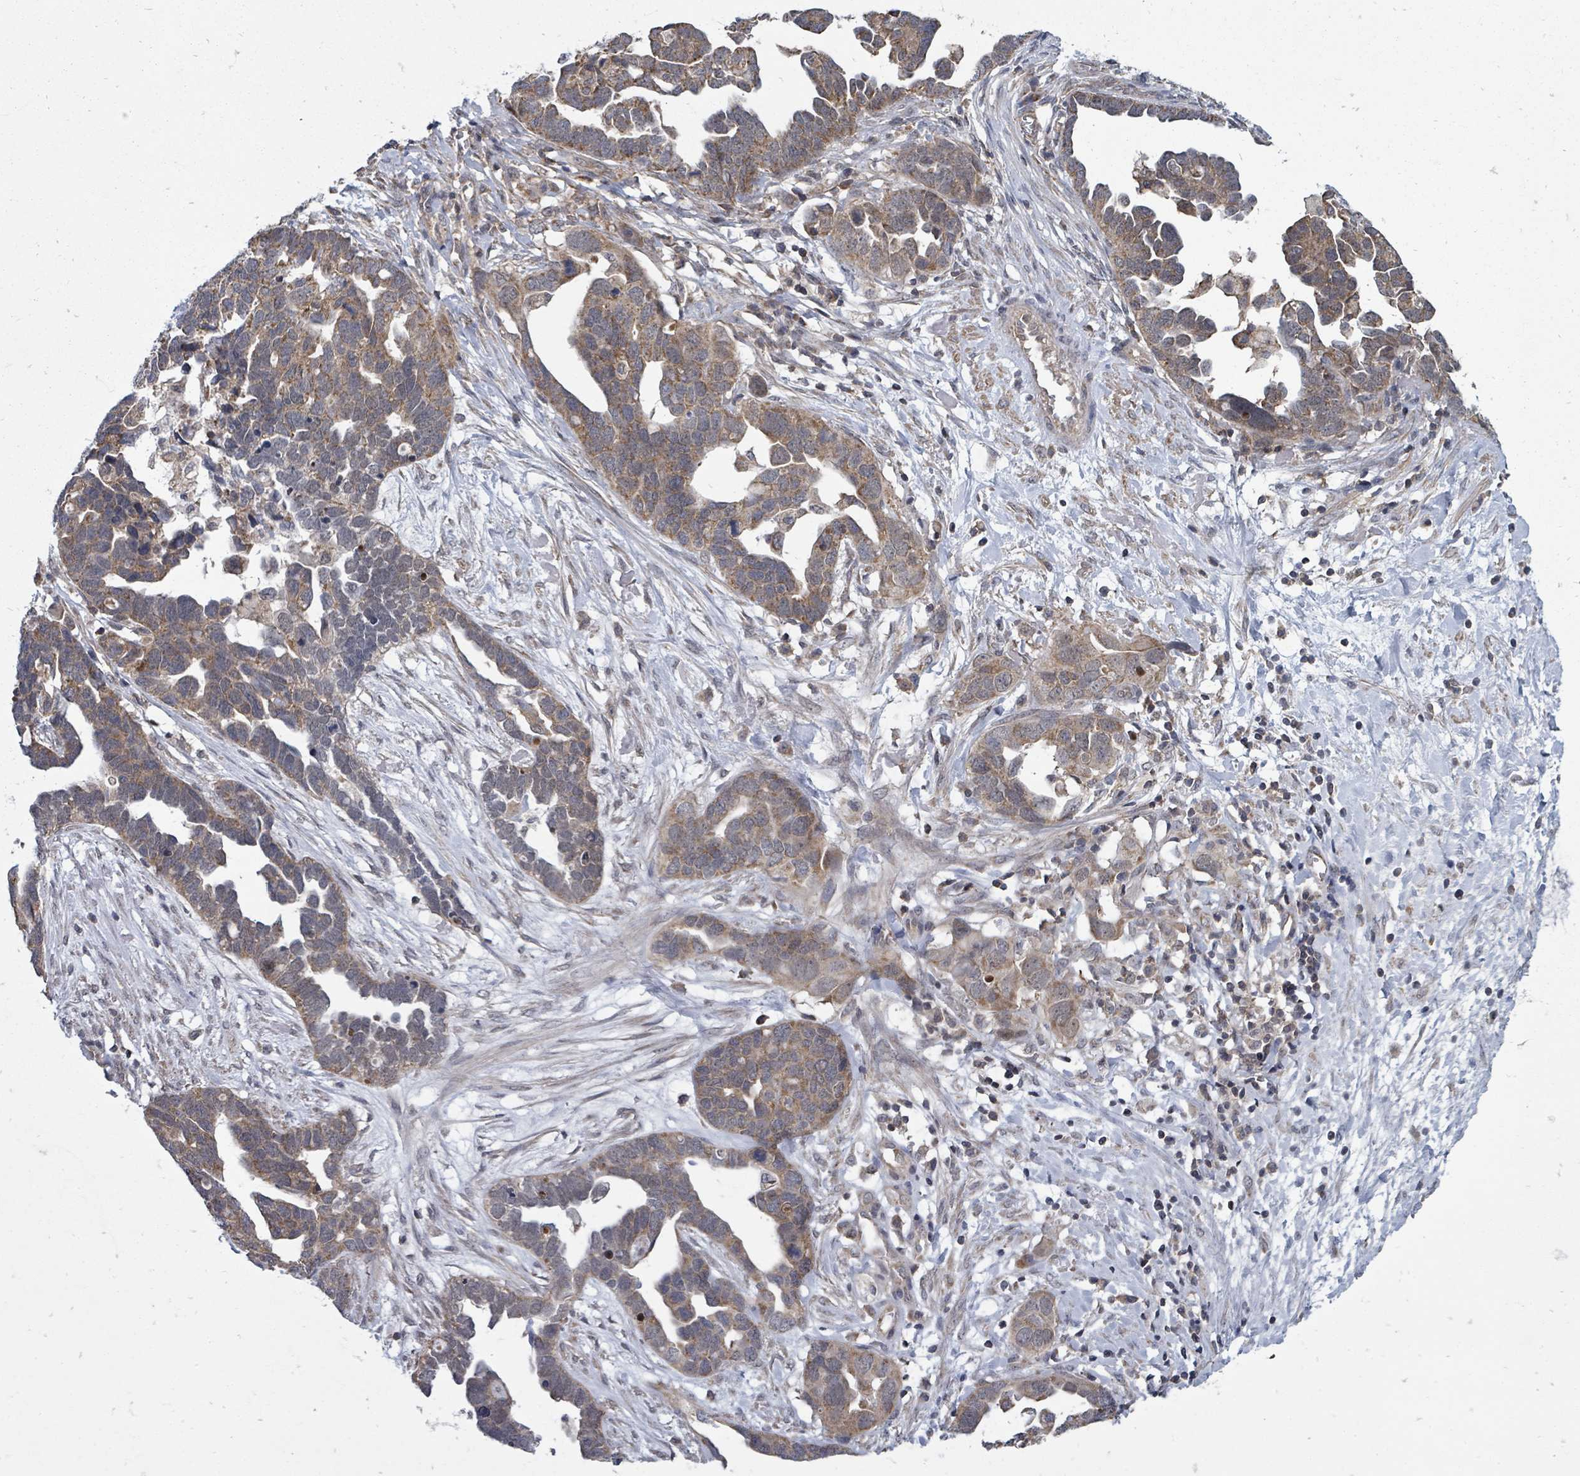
{"staining": {"intensity": "moderate", "quantity": ">75%", "location": "cytoplasmic/membranous"}, "tissue": "ovarian cancer", "cell_type": "Tumor cells", "image_type": "cancer", "snomed": [{"axis": "morphology", "description": "Cystadenocarcinoma, serous, NOS"}, {"axis": "topography", "description": "Ovary"}], "caption": "About >75% of tumor cells in ovarian cancer (serous cystadenocarcinoma) reveal moderate cytoplasmic/membranous protein positivity as visualized by brown immunohistochemical staining.", "gene": "MAGOHB", "patient": {"sex": "female", "age": 54}}